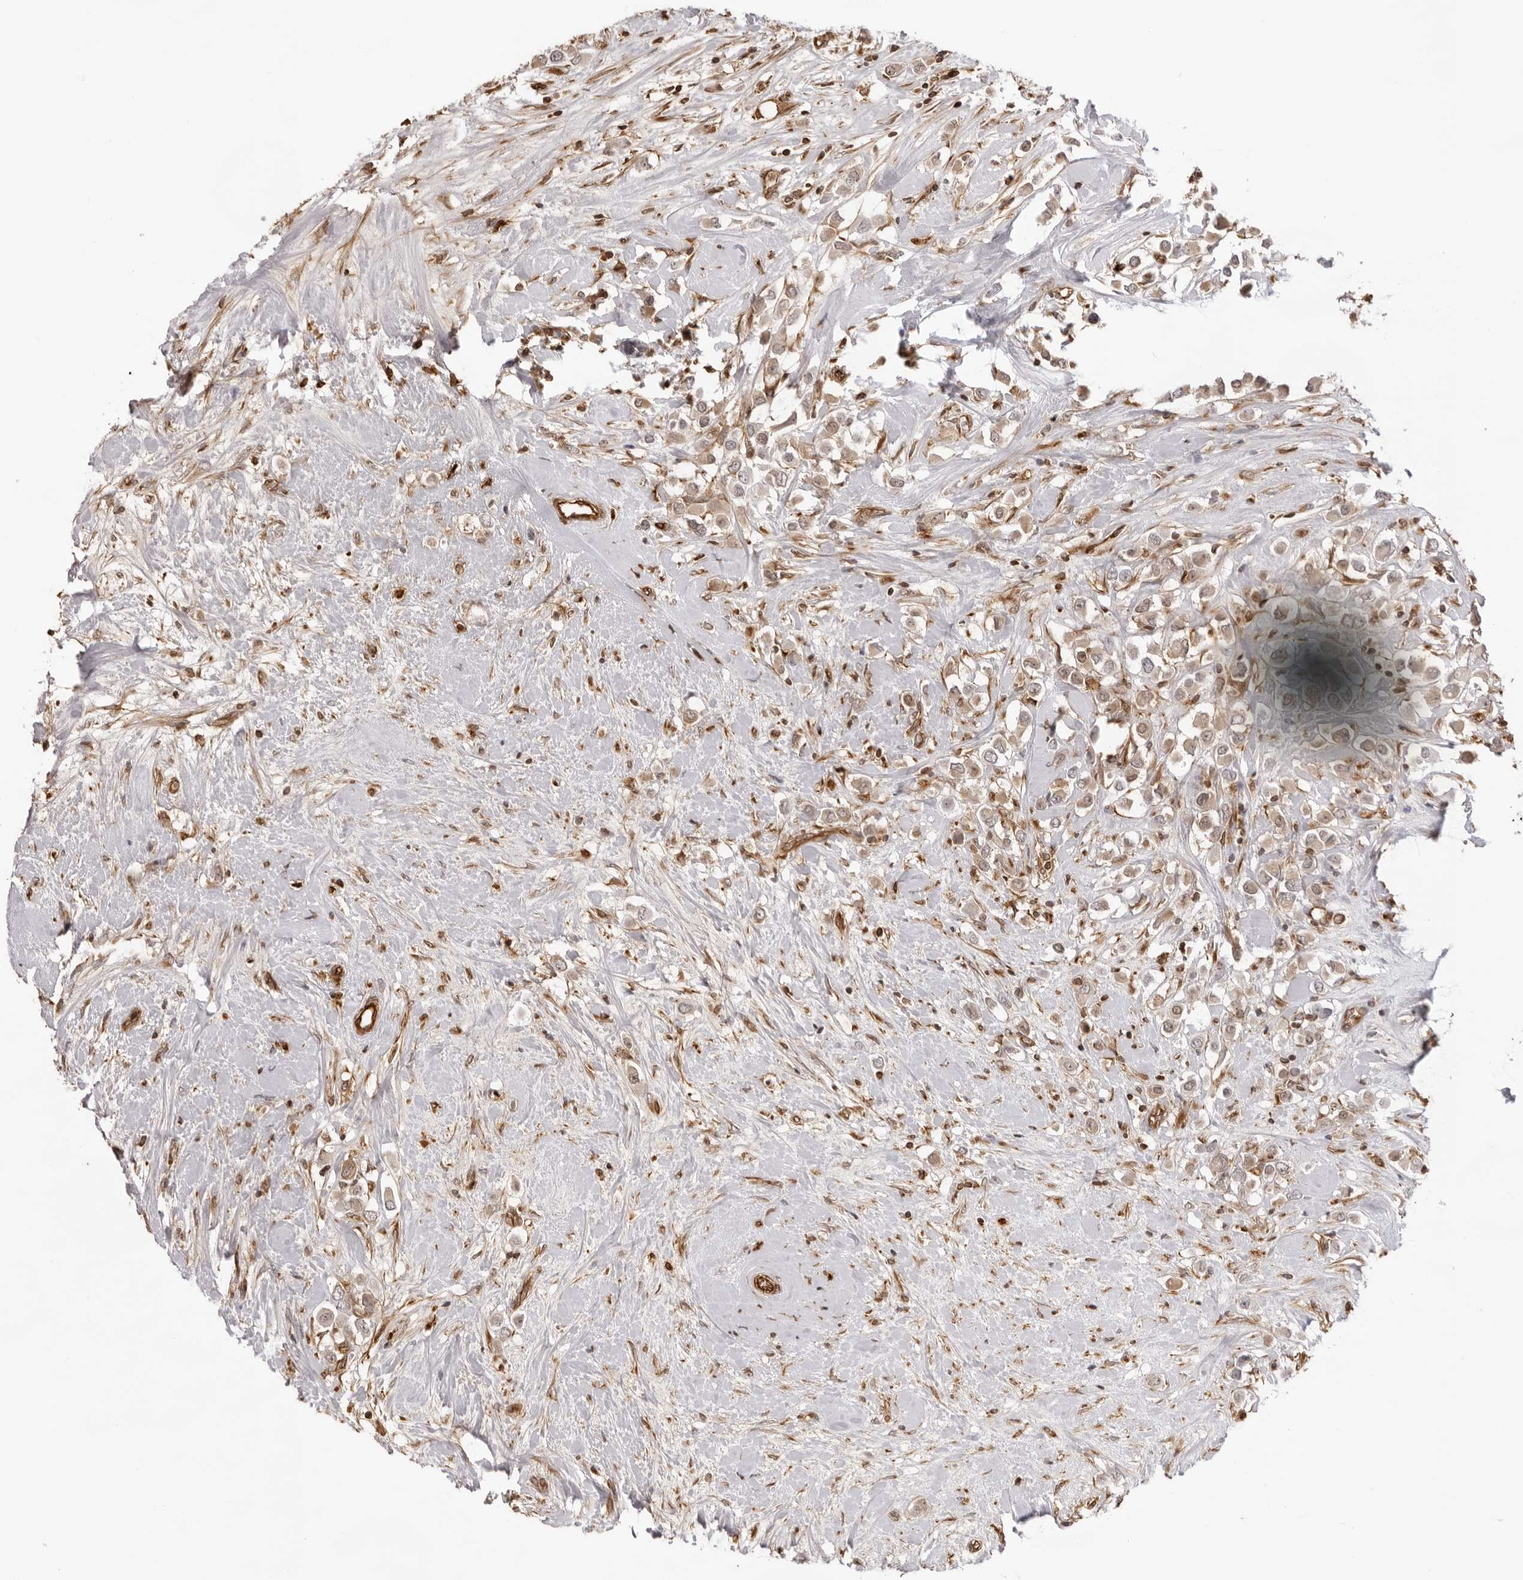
{"staining": {"intensity": "weak", "quantity": "<25%", "location": "cytoplasmic/membranous"}, "tissue": "breast cancer", "cell_type": "Tumor cells", "image_type": "cancer", "snomed": [{"axis": "morphology", "description": "Duct carcinoma"}, {"axis": "topography", "description": "Breast"}], "caption": "The micrograph demonstrates no staining of tumor cells in breast invasive ductal carcinoma.", "gene": "DYNLT5", "patient": {"sex": "female", "age": 61}}